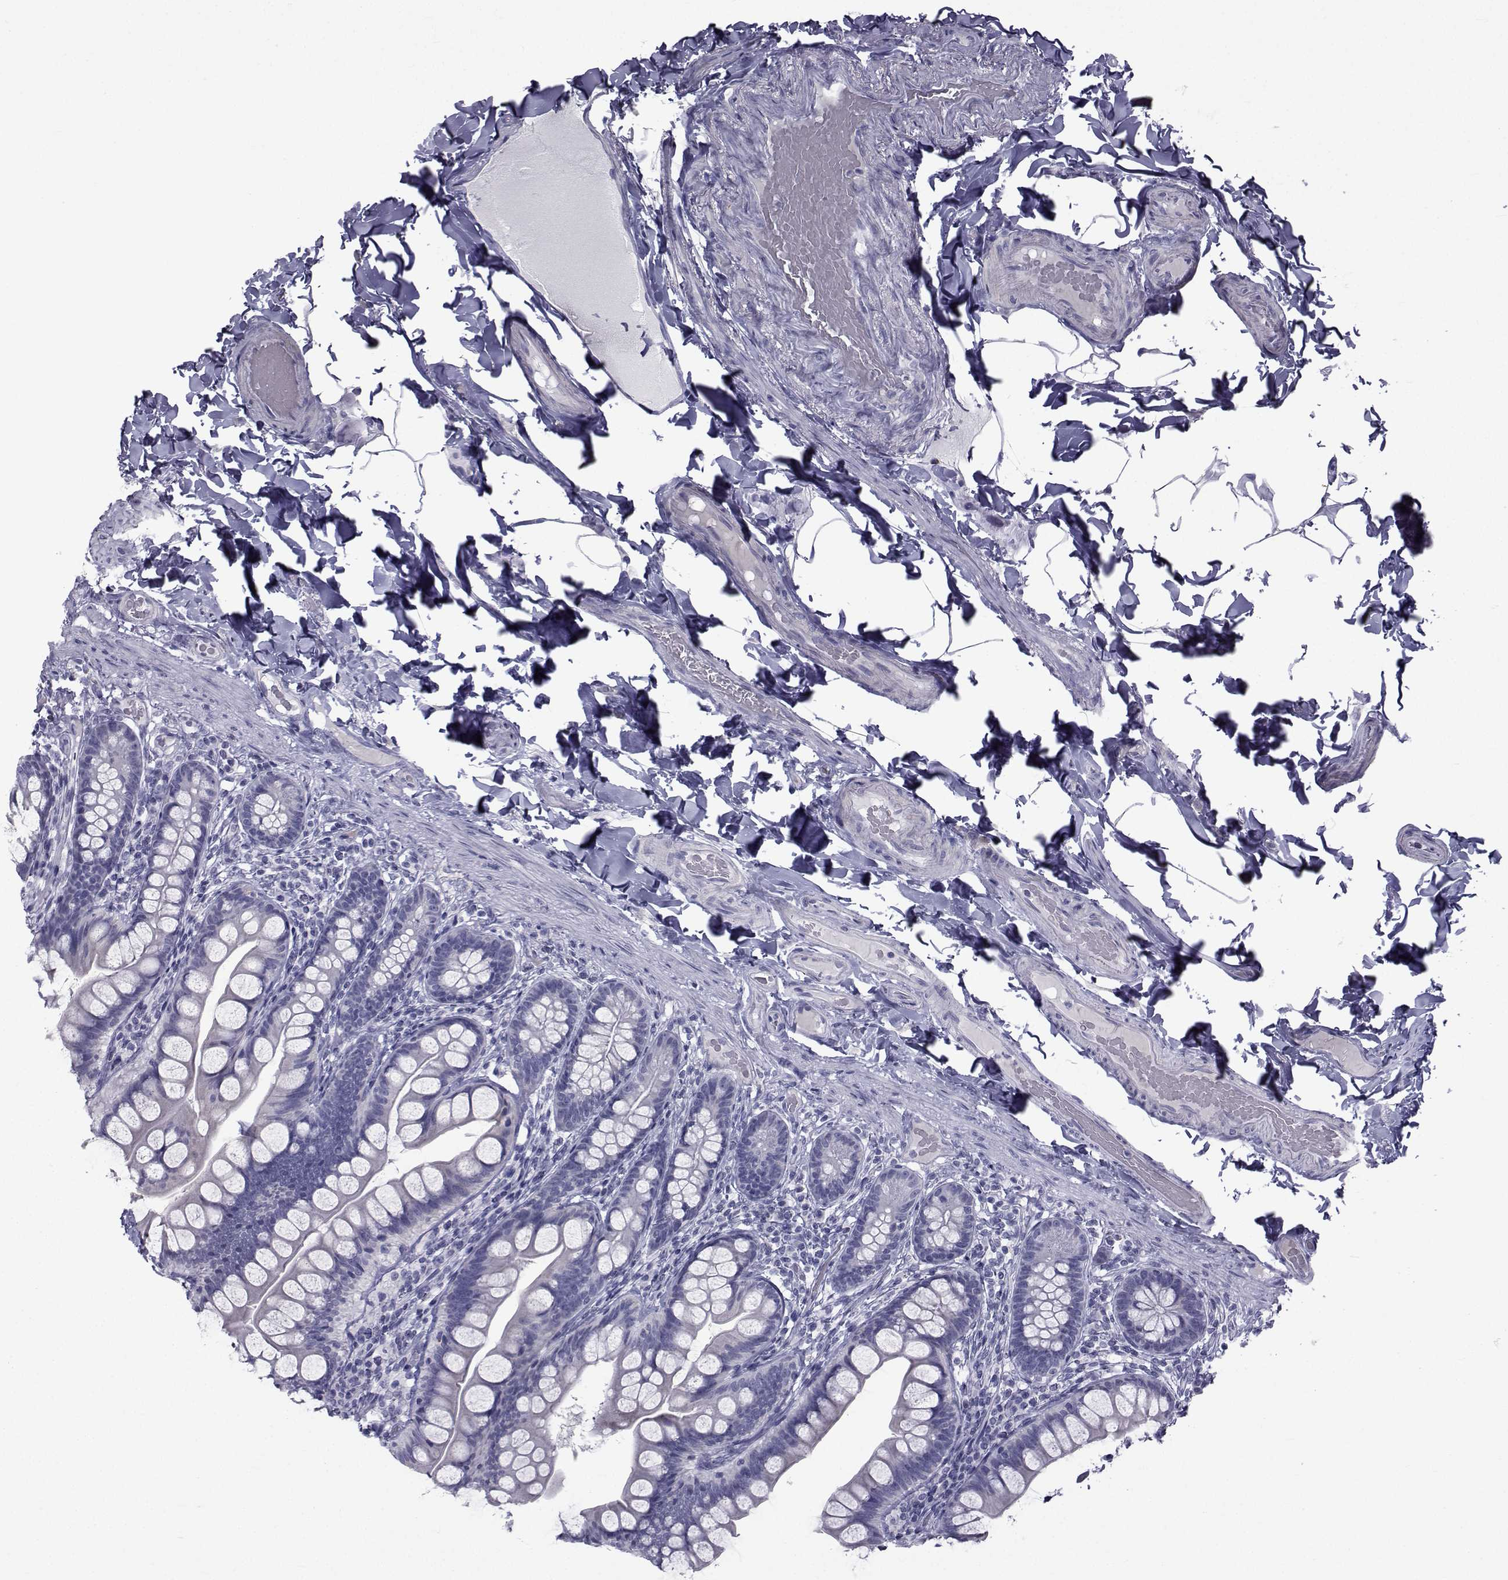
{"staining": {"intensity": "negative", "quantity": "none", "location": "none"}, "tissue": "small intestine", "cell_type": "Glandular cells", "image_type": "normal", "snomed": [{"axis": "morphology", "description": "Normal tissue, NOS"}, {"axis": "topography", "description": "Small intestine"}], "caption": "Normal small intestine was stained to show a protein in brown. There is no significant staining in glandular cells. (Brightfield microscopy of DAB immunohistochemistry at high magnification).", "gene": "FDXR", "patient": {"sex": "male", "age": 70}}